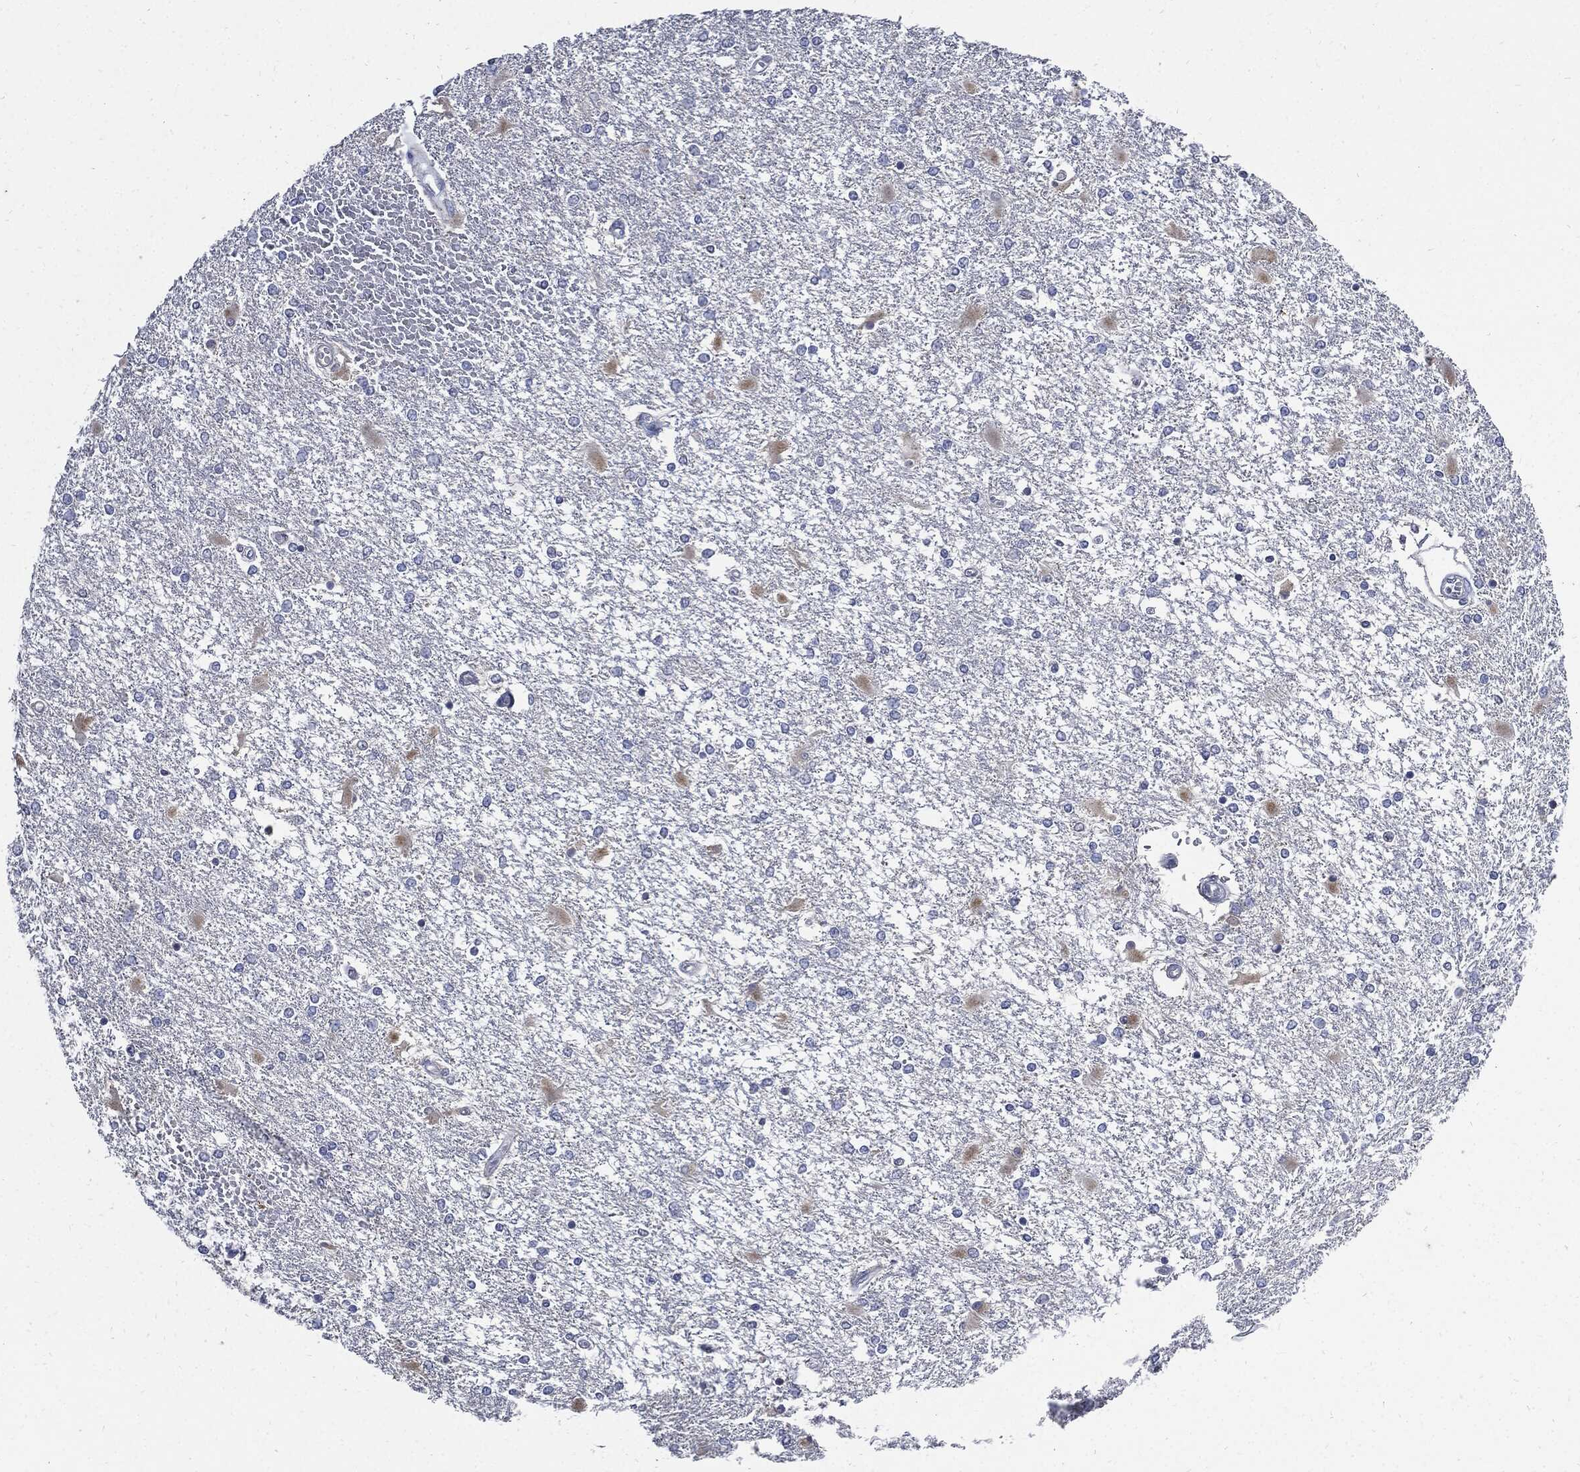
{"staining": {"intensity": "negative", "quantity": "none", "location": "none"}, "tissue": "glioma", "cell_type": "Tumor cells", "image_type": "cancer", "snomed": [{"axis": "morphology", "description": "Glioma, malignant, High grade"}, {"axis": "topography", "description": "Cerebral cortex"}], "caption": "High power microscopy image of an immunohistochemistry (IHC) histopathology image of malignant glioma (high-grade), revealing no significant staining in tumor cells.", "gene": "CPE", "patient": {"sex": "male", "age": 79}}